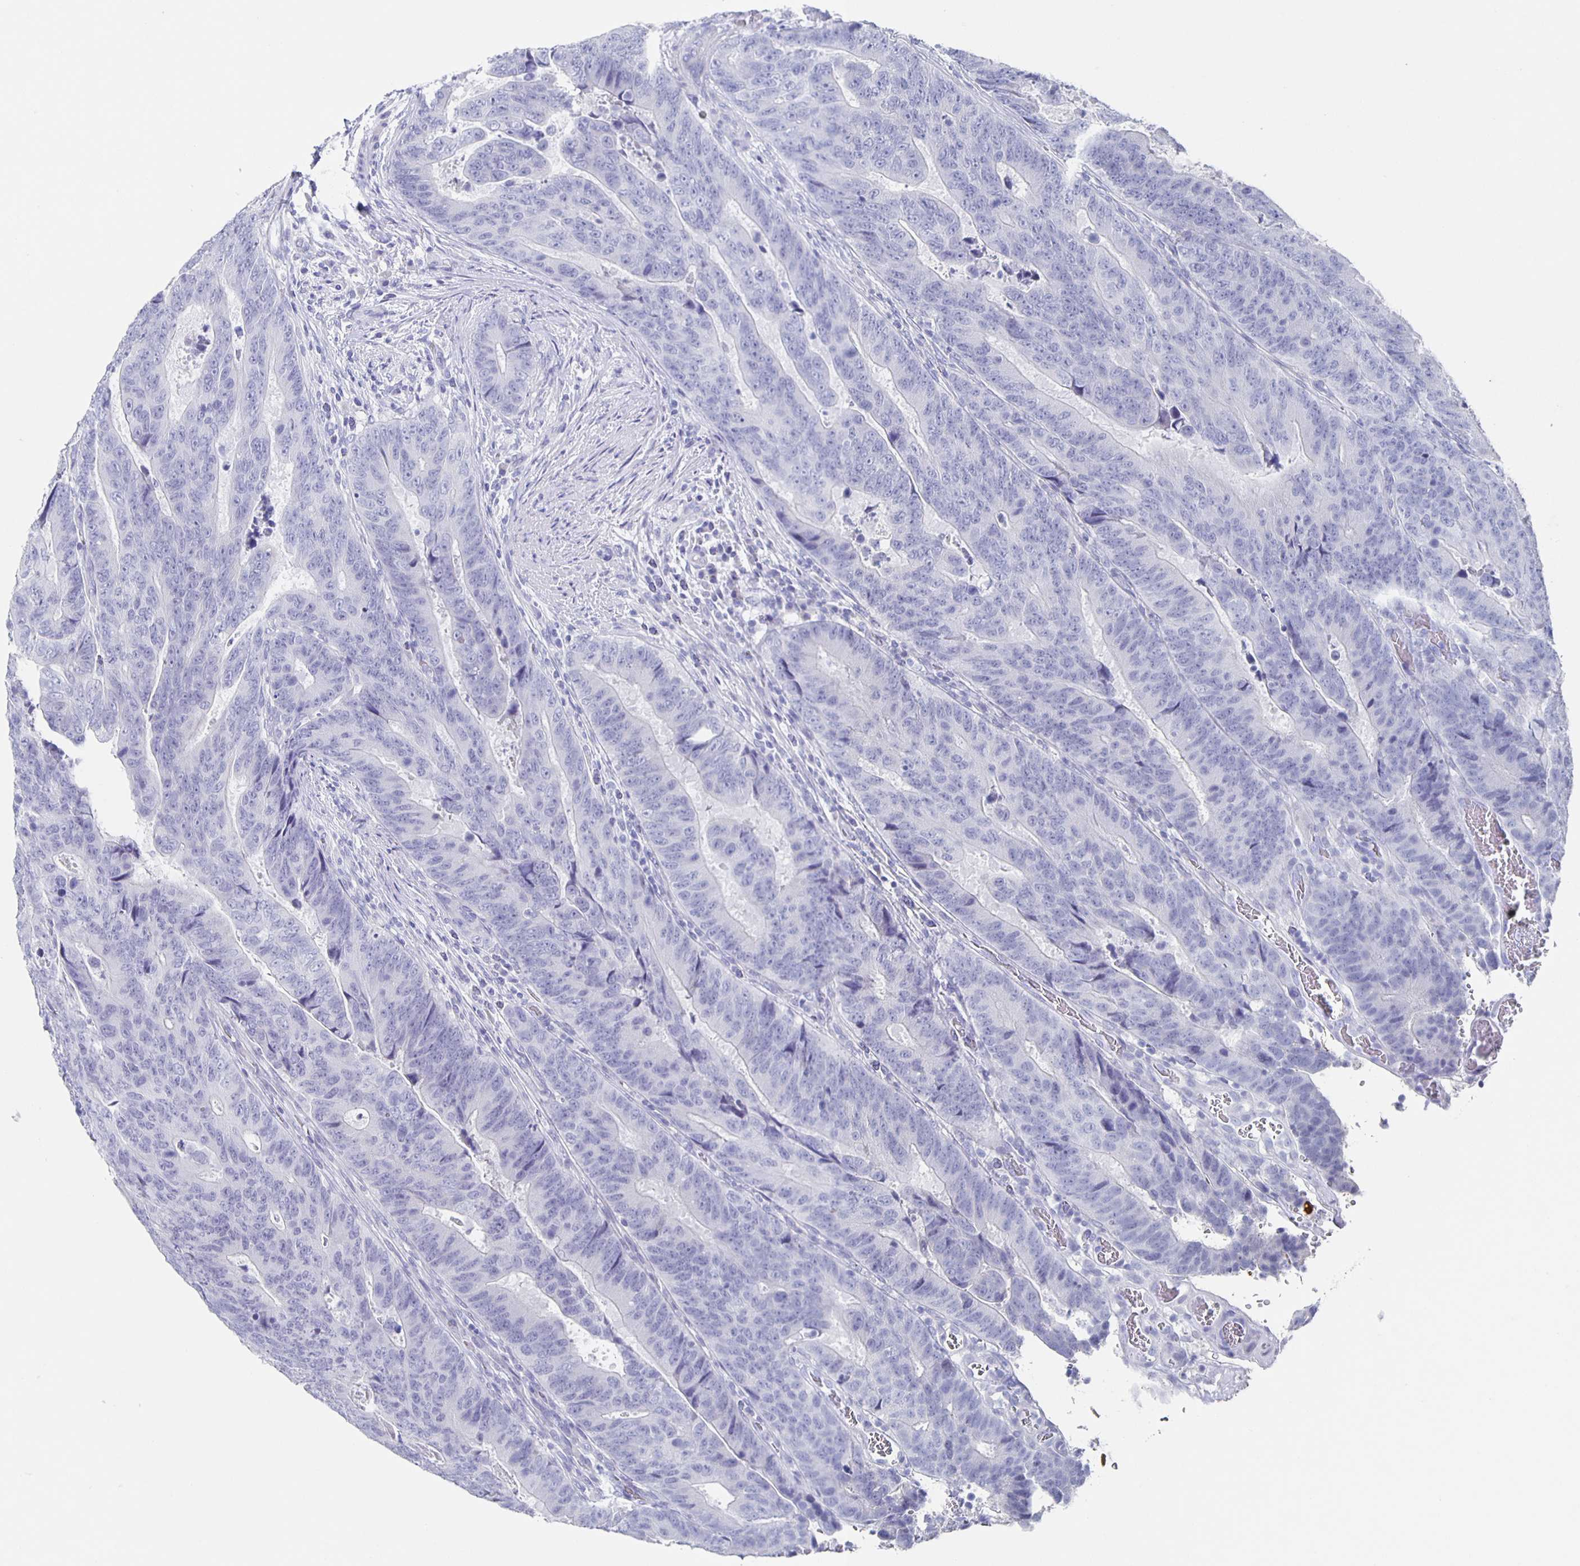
{"staining": {"intensity": "negative", "quantity": "none", "location": "none"}, "tissue": "colorectal cancer", "cell_type": "Tumor cells", "image_type": "cancer", "snomed": [{"axis": "morphology", "description": "Adenocarcinoma, NOS"}, {"axis": "topography", "description": "Colon"}], "caption": "Immunohistochemistry (IHC) of colorectal cancer reveals no staining in tumor cells. (Stains: DAB (3,3'-diaminobenzidine) IHC with hematoxylin counter stain, Microscopy: brightfield microscopy at high magnification).", "gene": "SLC34A2", "patient": {"sex": "female", "age": 48}}